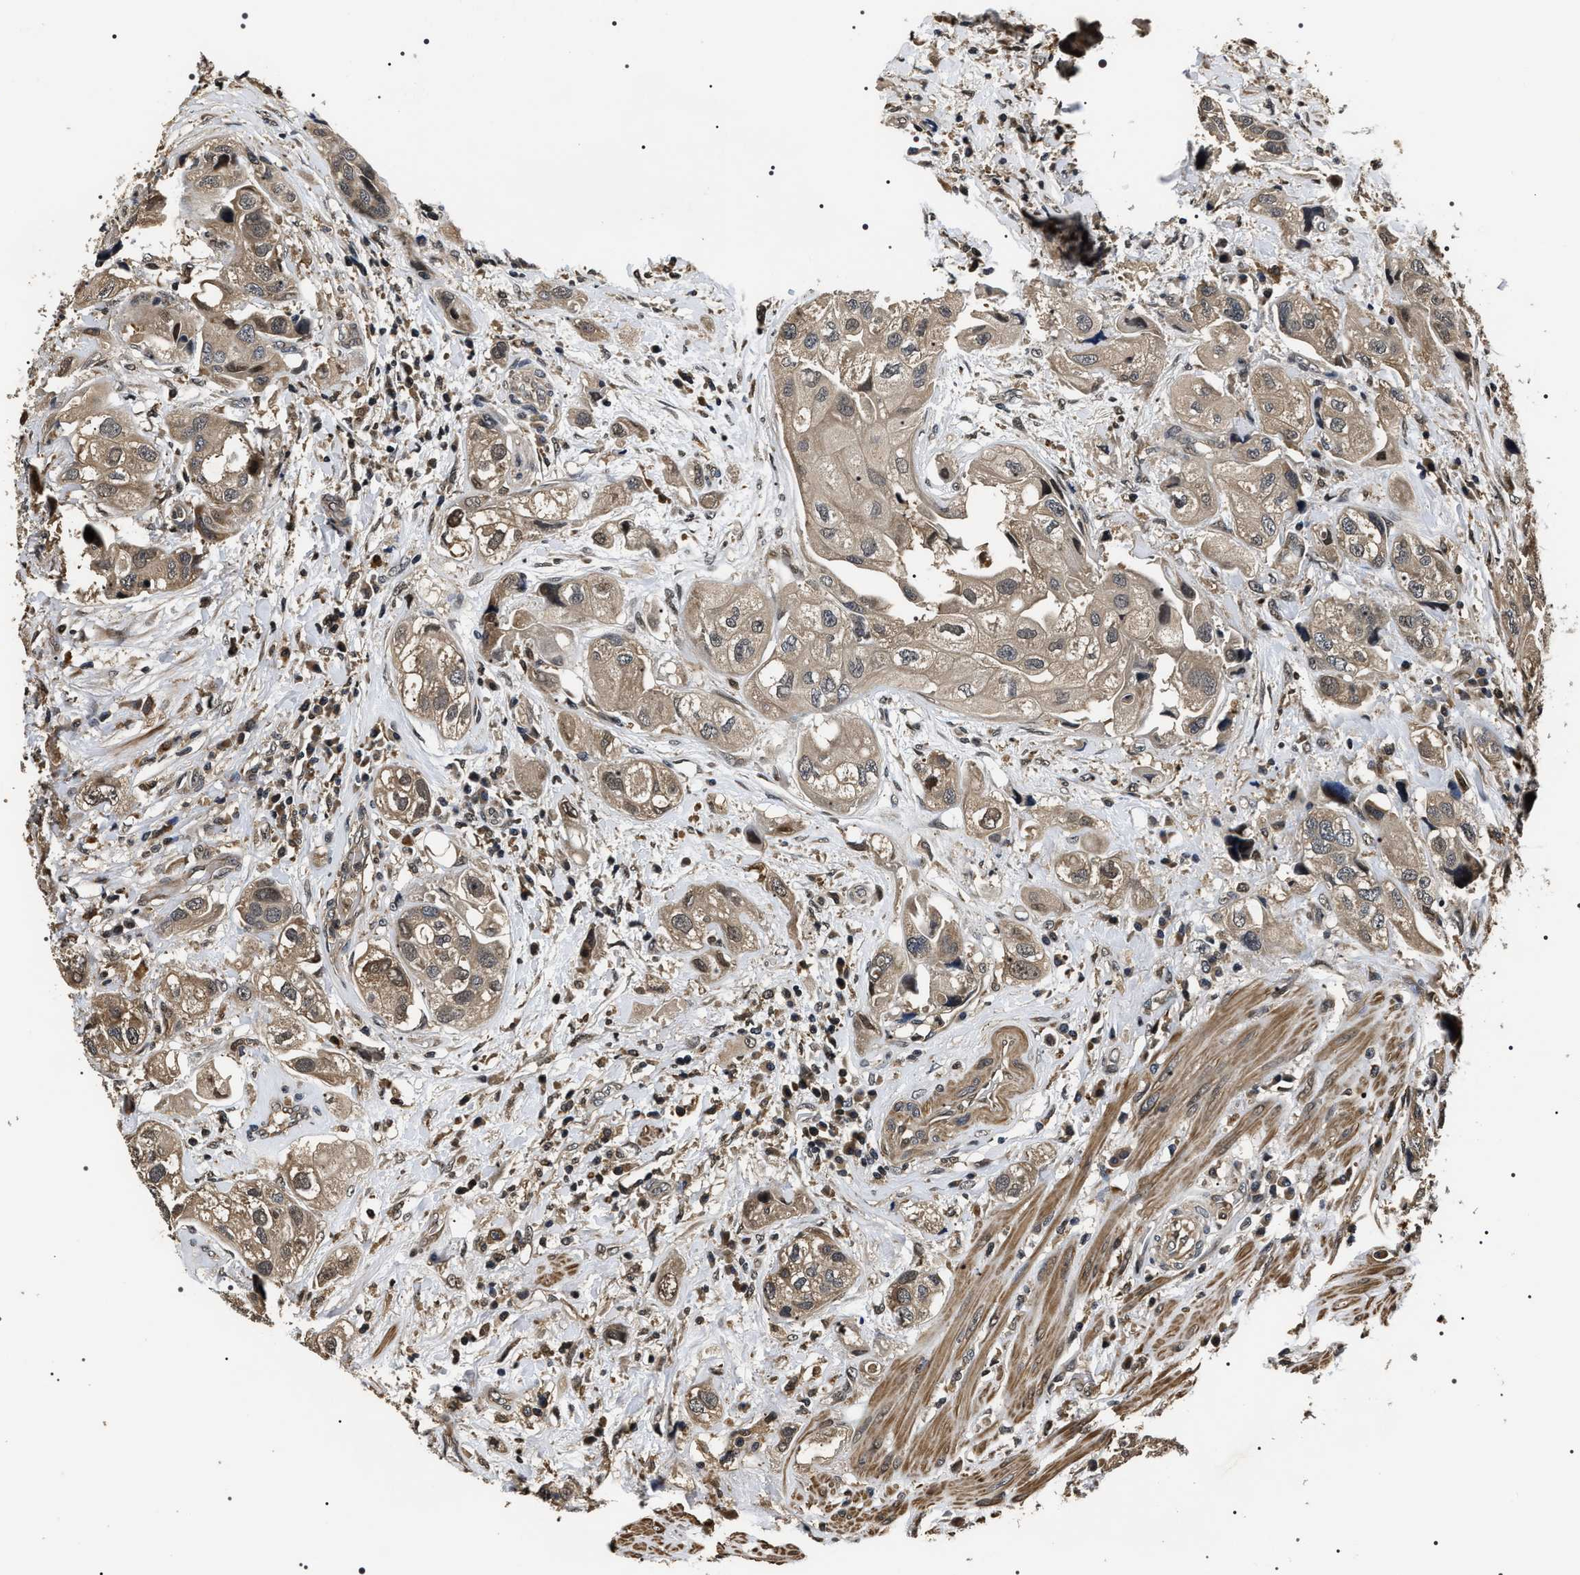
{"staining": {"intensity": "weak", "quantity": ">75%", "location": "cytoplasmic/membranous"}, "tissue": "urothelial cancer", "cell_type": "Tumor cells", "image_type": "cancer", "snomed": [{"axis": "morphology", "description": "Urothelial carcinoma, High grade"}, {"axis": "topography", "description": "Urinary bladder"}], "caption": "Immunohistochemistry (IHC) (DAB) staining of high-grade urothelial carcinoma displays weak cytoplasmic/membranous protein positivity in about >75% of tumor cells.", "gene": "ARHGAP22", "patient": {"sex": "female", "age": 64}}